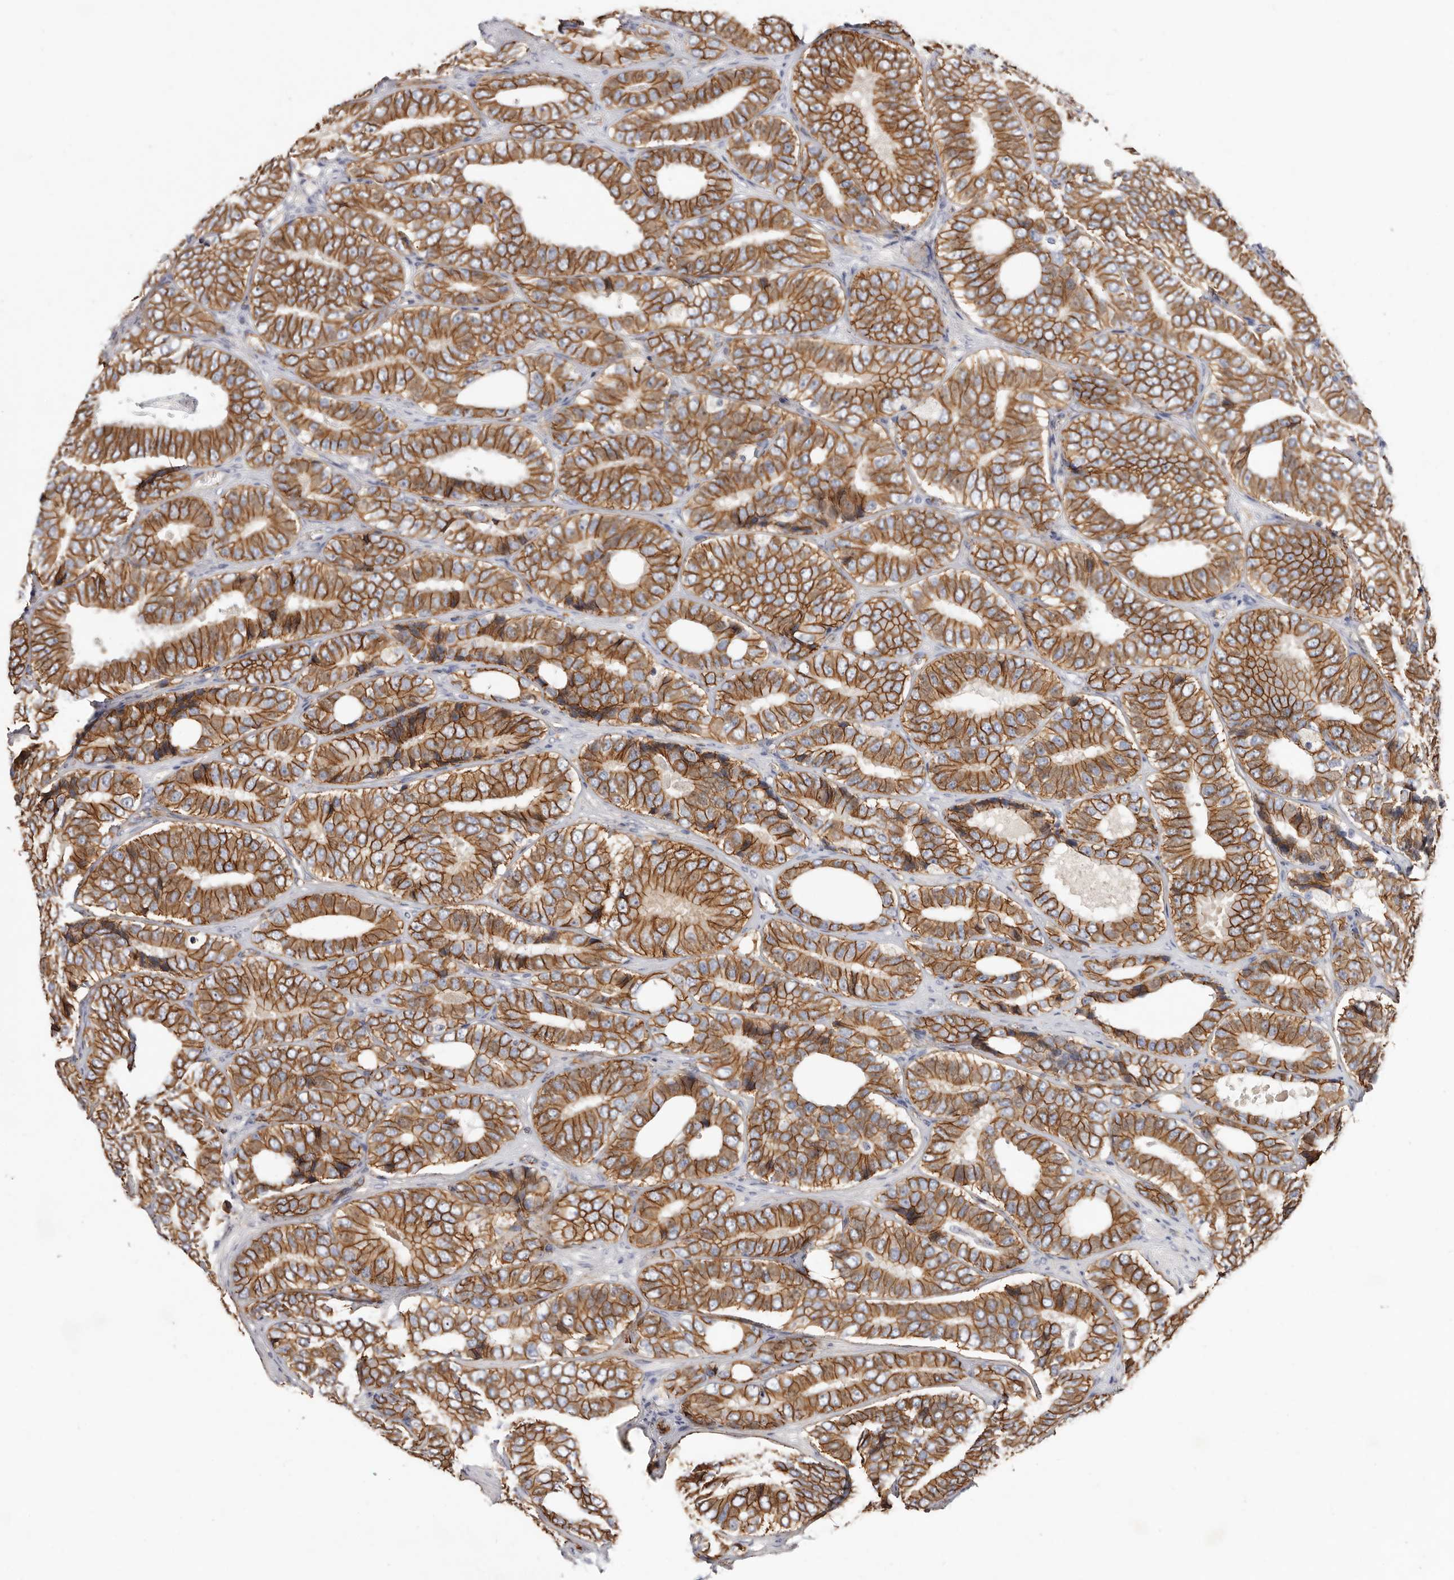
{"staining": {"intensity": "strong", "quantity": ">75%", "location": "cytoplasmic/membranous"}, "tissue": "prostate cancer", "cell_type": "Tumor cells", "image_type": "cancer", "snomed": [{"axis": "morphology", "description": "Adenocarcinoma, High grade"}, {"axis": "topography", "description": "Prostate"}], "caption": "This is an image of immunohistochemistry (IHC) staining of prostate cancer (adenocarcinoma (high-grade)), which shows strong staining in the cytoplasmic/membranous of tumor cells.", "gene": "CTNNB1", "patient": {"sex": "male", "age": 56}}